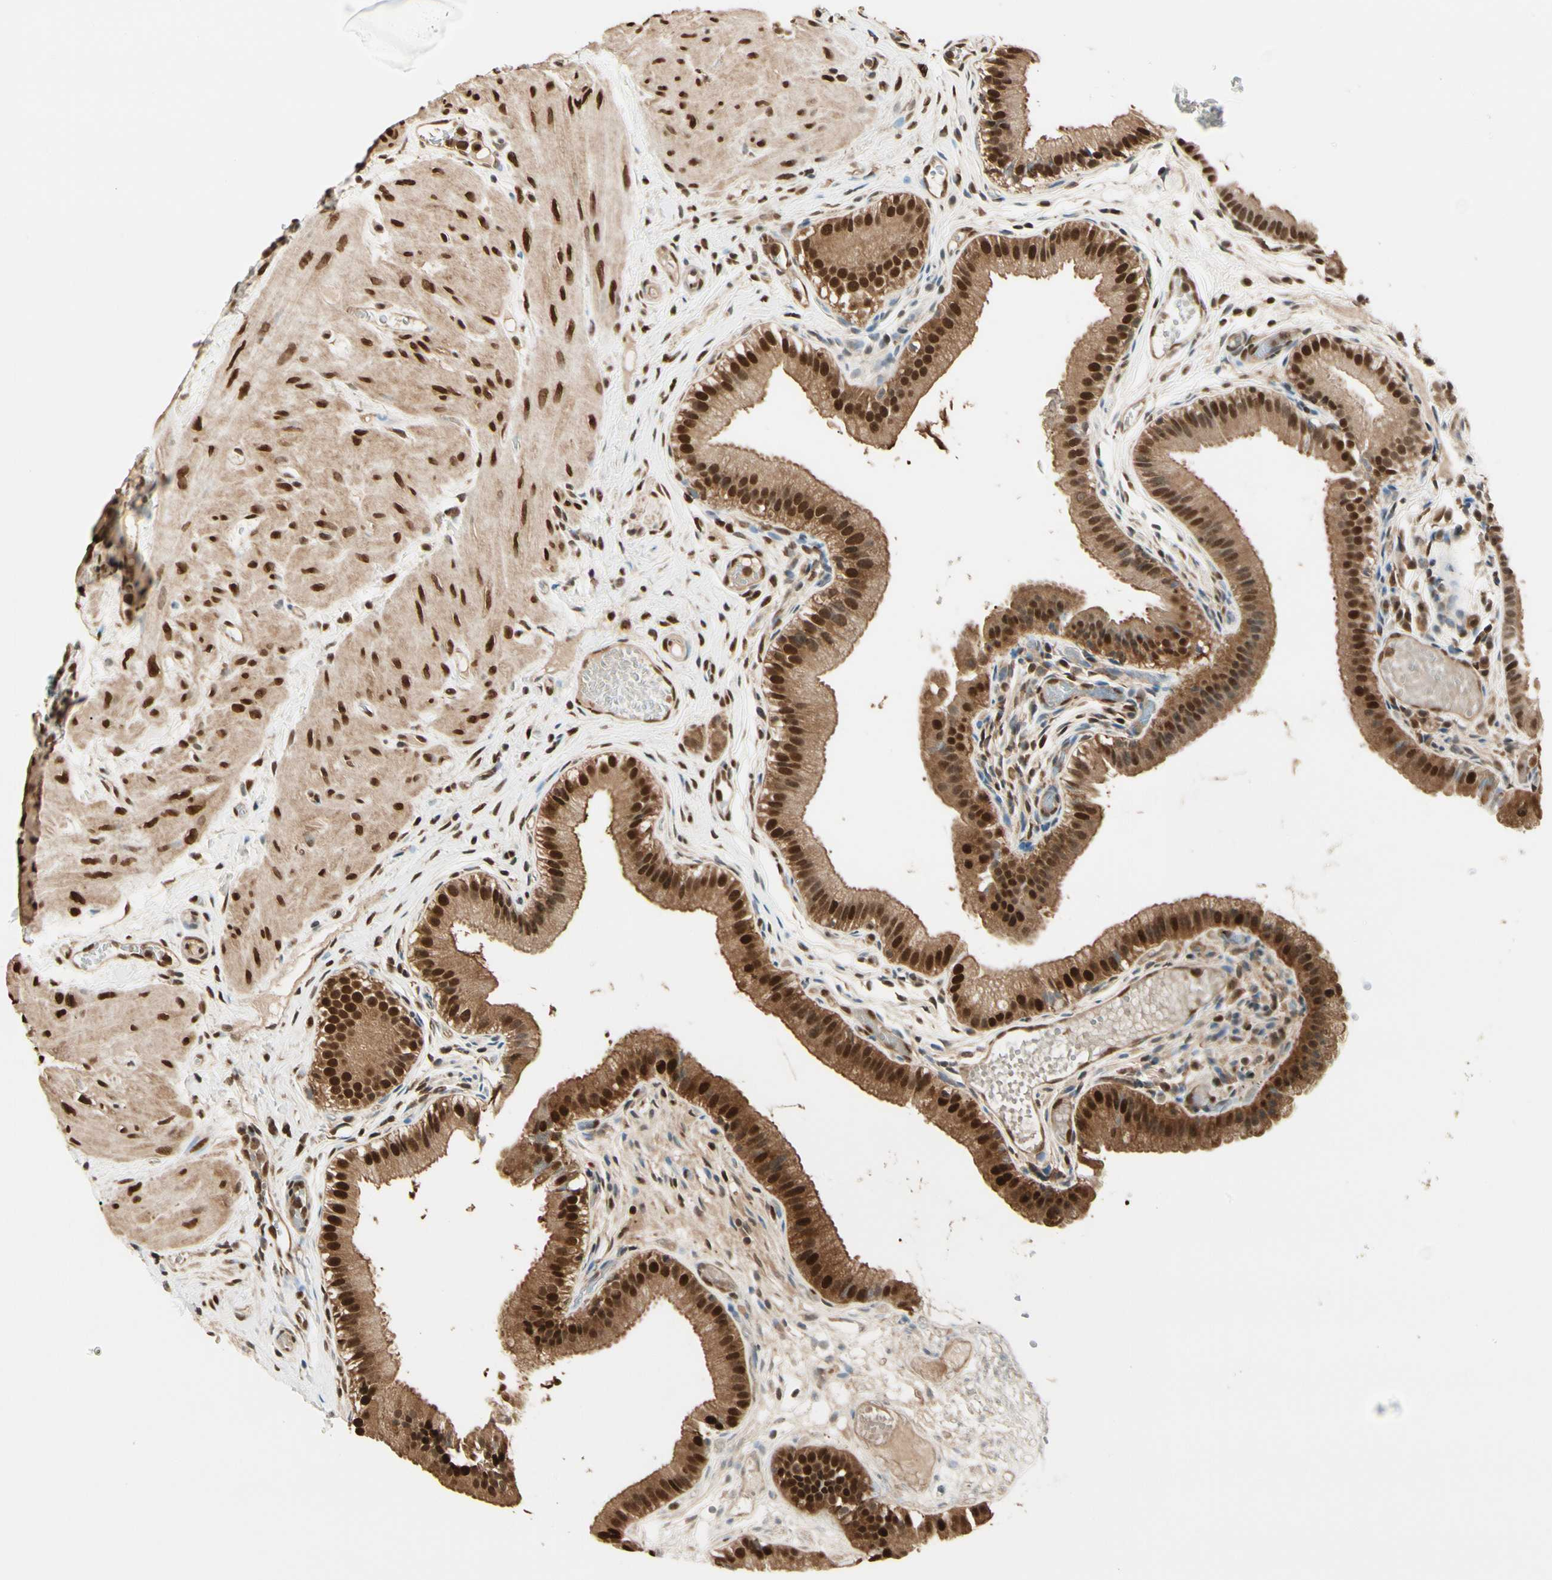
{"staining": {"intensity": "strong", "quantity": ">75%", "location": "cytoplasmic/membranous,nuclear"}, "tissue": "gallbladder", "cell_type": "Glandular cells", "image_type": "normal", "snomed": [{"axis": "morphology", "description": "Normal tissue, NOS"}, {"axis": "topography", "description": "Gallbladder"}], "caption": "The histopathology image exhibits staining of unremarkable gallbladder, revealing strong cytoplasmic/membranous,nuclear protein expression (brown color) within glandular cells.", "gene": "PNCK", "patient": {"sex": "female", "age": 26}}